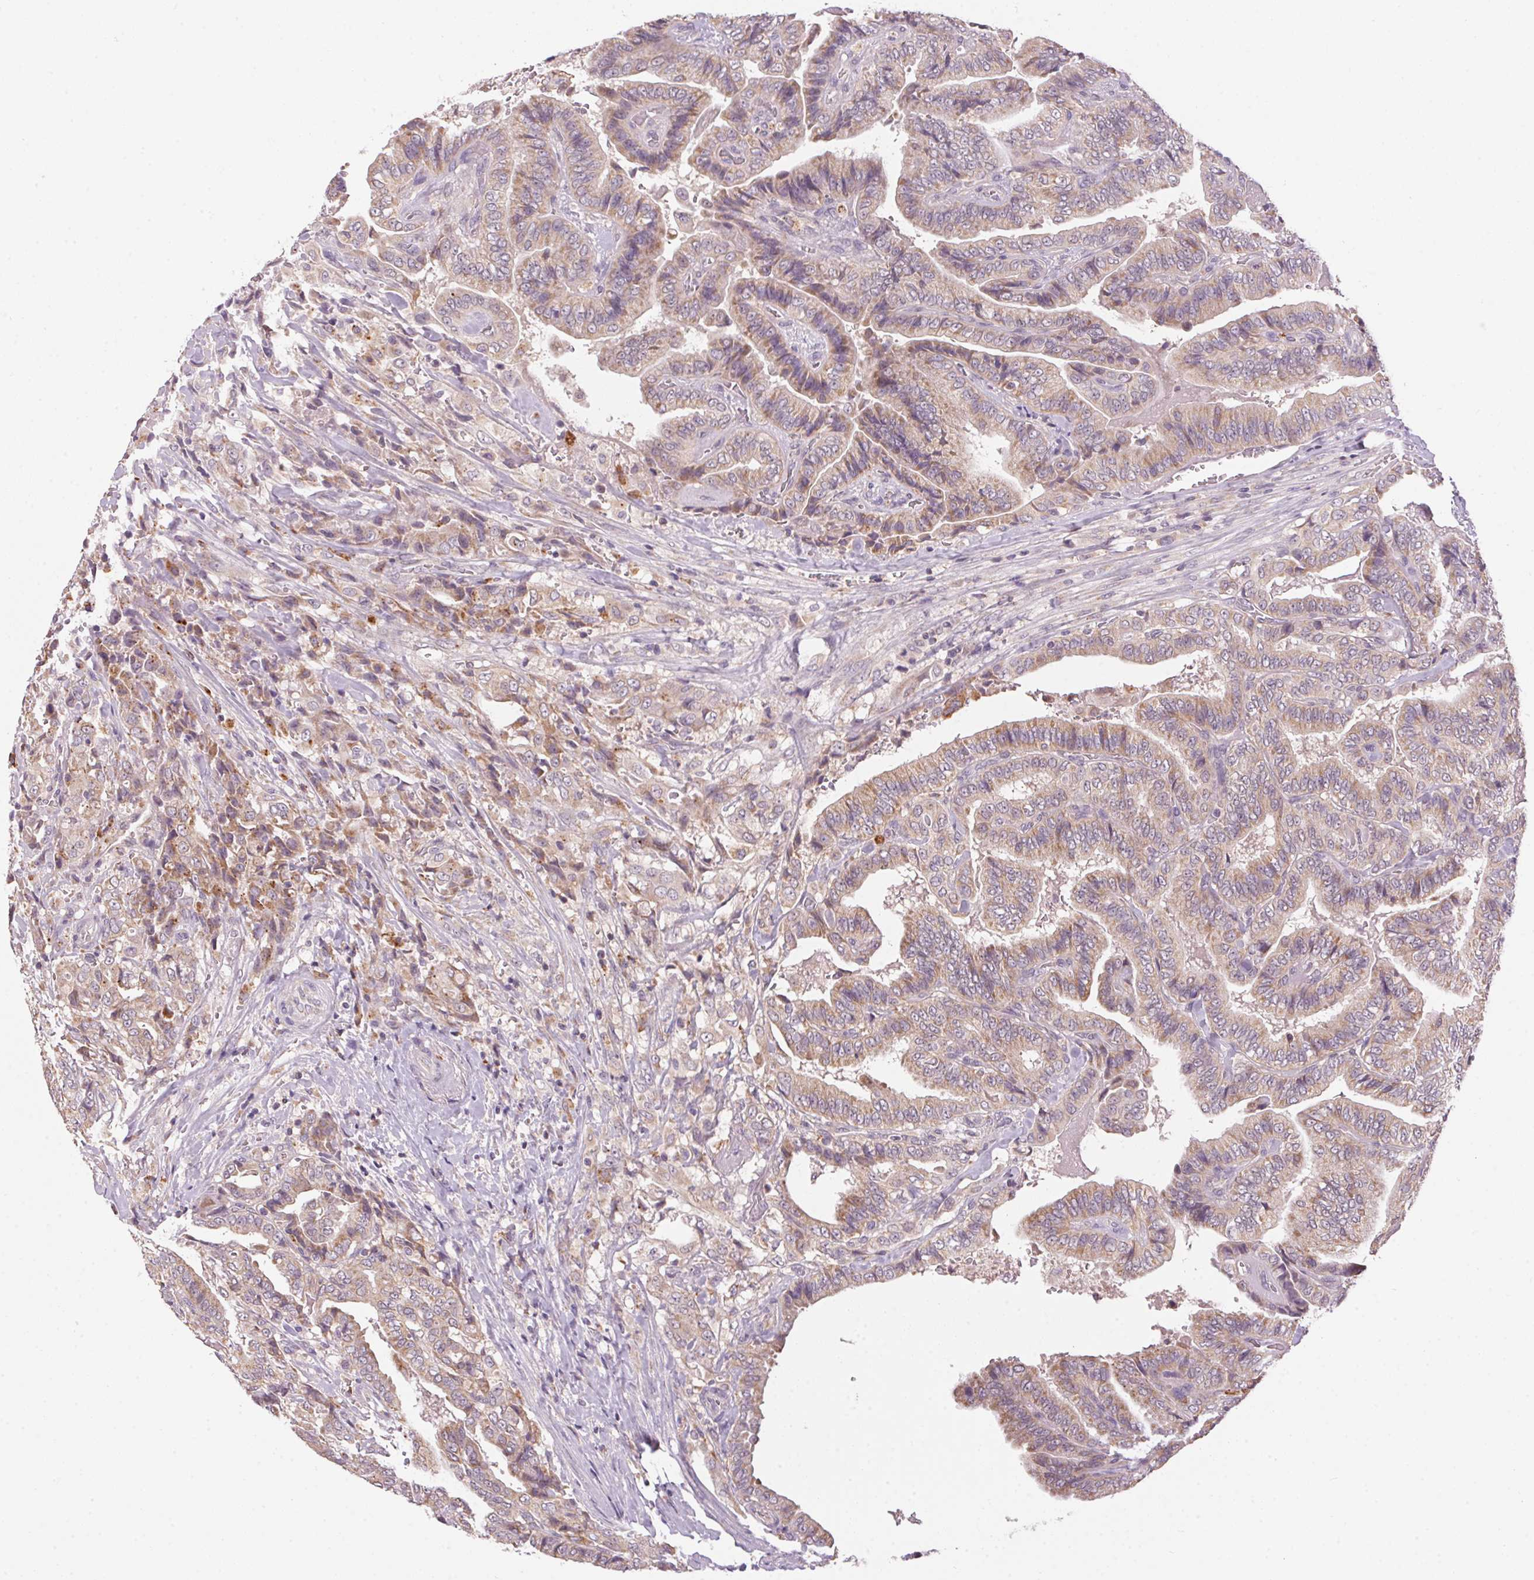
{"staining": {"intensity": "weak", "quantity": ">75%", "location": "cytoplasmic/membranous"}, "tissue": "thyroid cancer", "cell_type": "Tumor cells", "image_type": "cancer", "snomed": [{"axis": "morphology", "description": "Papillary adenocarcinoma, NOS"}, {"axis": "topography", "description": "Thyroid gland"}], "caption": "This micrograph reveals immunohistochemistry staining of papillary adenocarcinoma (thyroid), with low weak cytoplasmic/membranous positivity in approximately >75% of tumor cells.", "gene": "ADH5", "patient": {"sex": "male", "age": 61}}